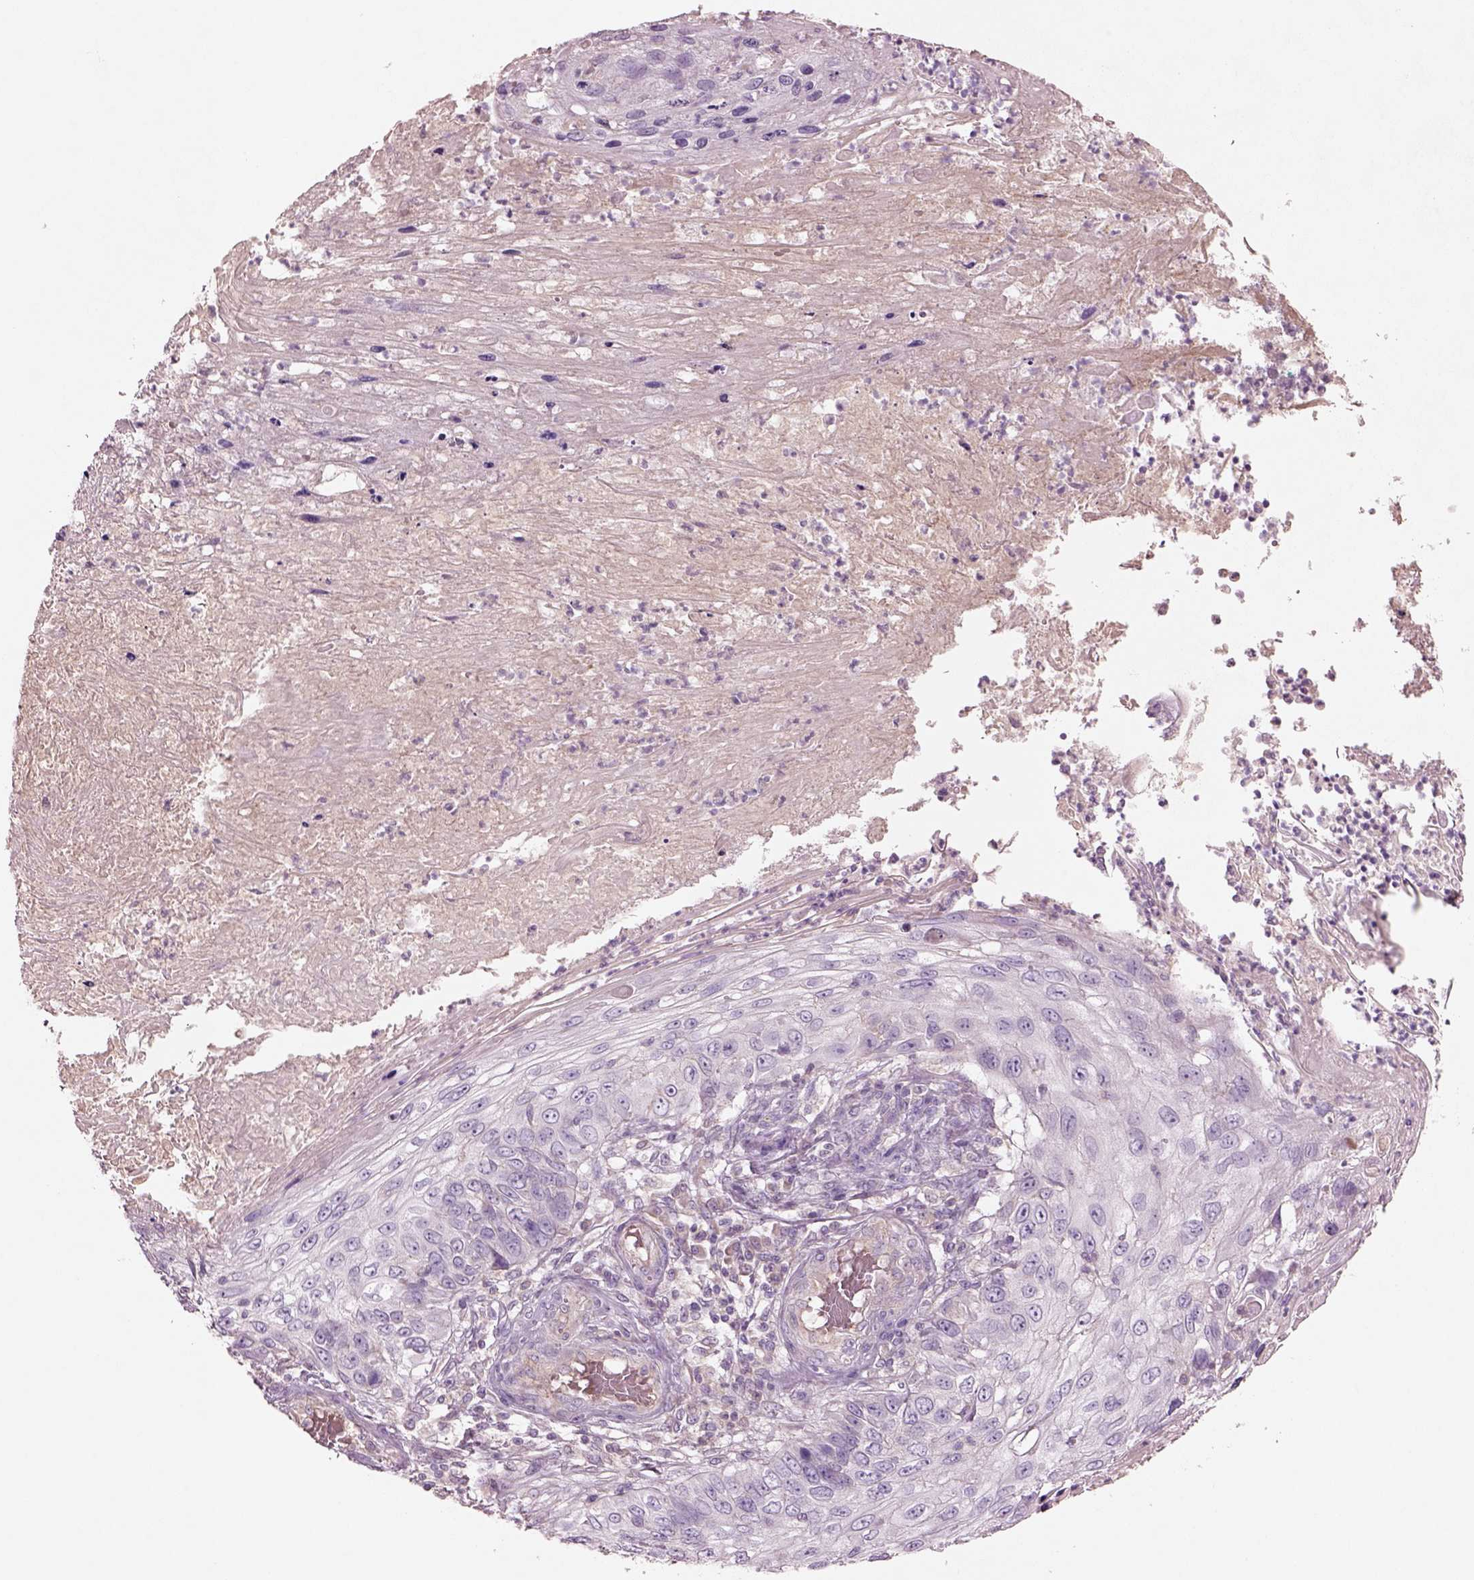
{"staining": {"intensity": "negative", "quantity": "none", "location": "none"}, "tissue": "skin cancer", "cell_type": "Tumor cells", "image_type": "cancer", "snomed": [{"axis": "morphology", "description": "Squamous cell carcinoma, NOS"}, {"axis": "topography", "description": "Skin"}], "caption": "Immunohistochemistry of human skin cancer (squamous cell carcinoma) shows no positivity in tumor cells. (DAB IHC, high magnification).", "gene": "DUOXA2", "patient": {"sex": "male", "age": 92}}